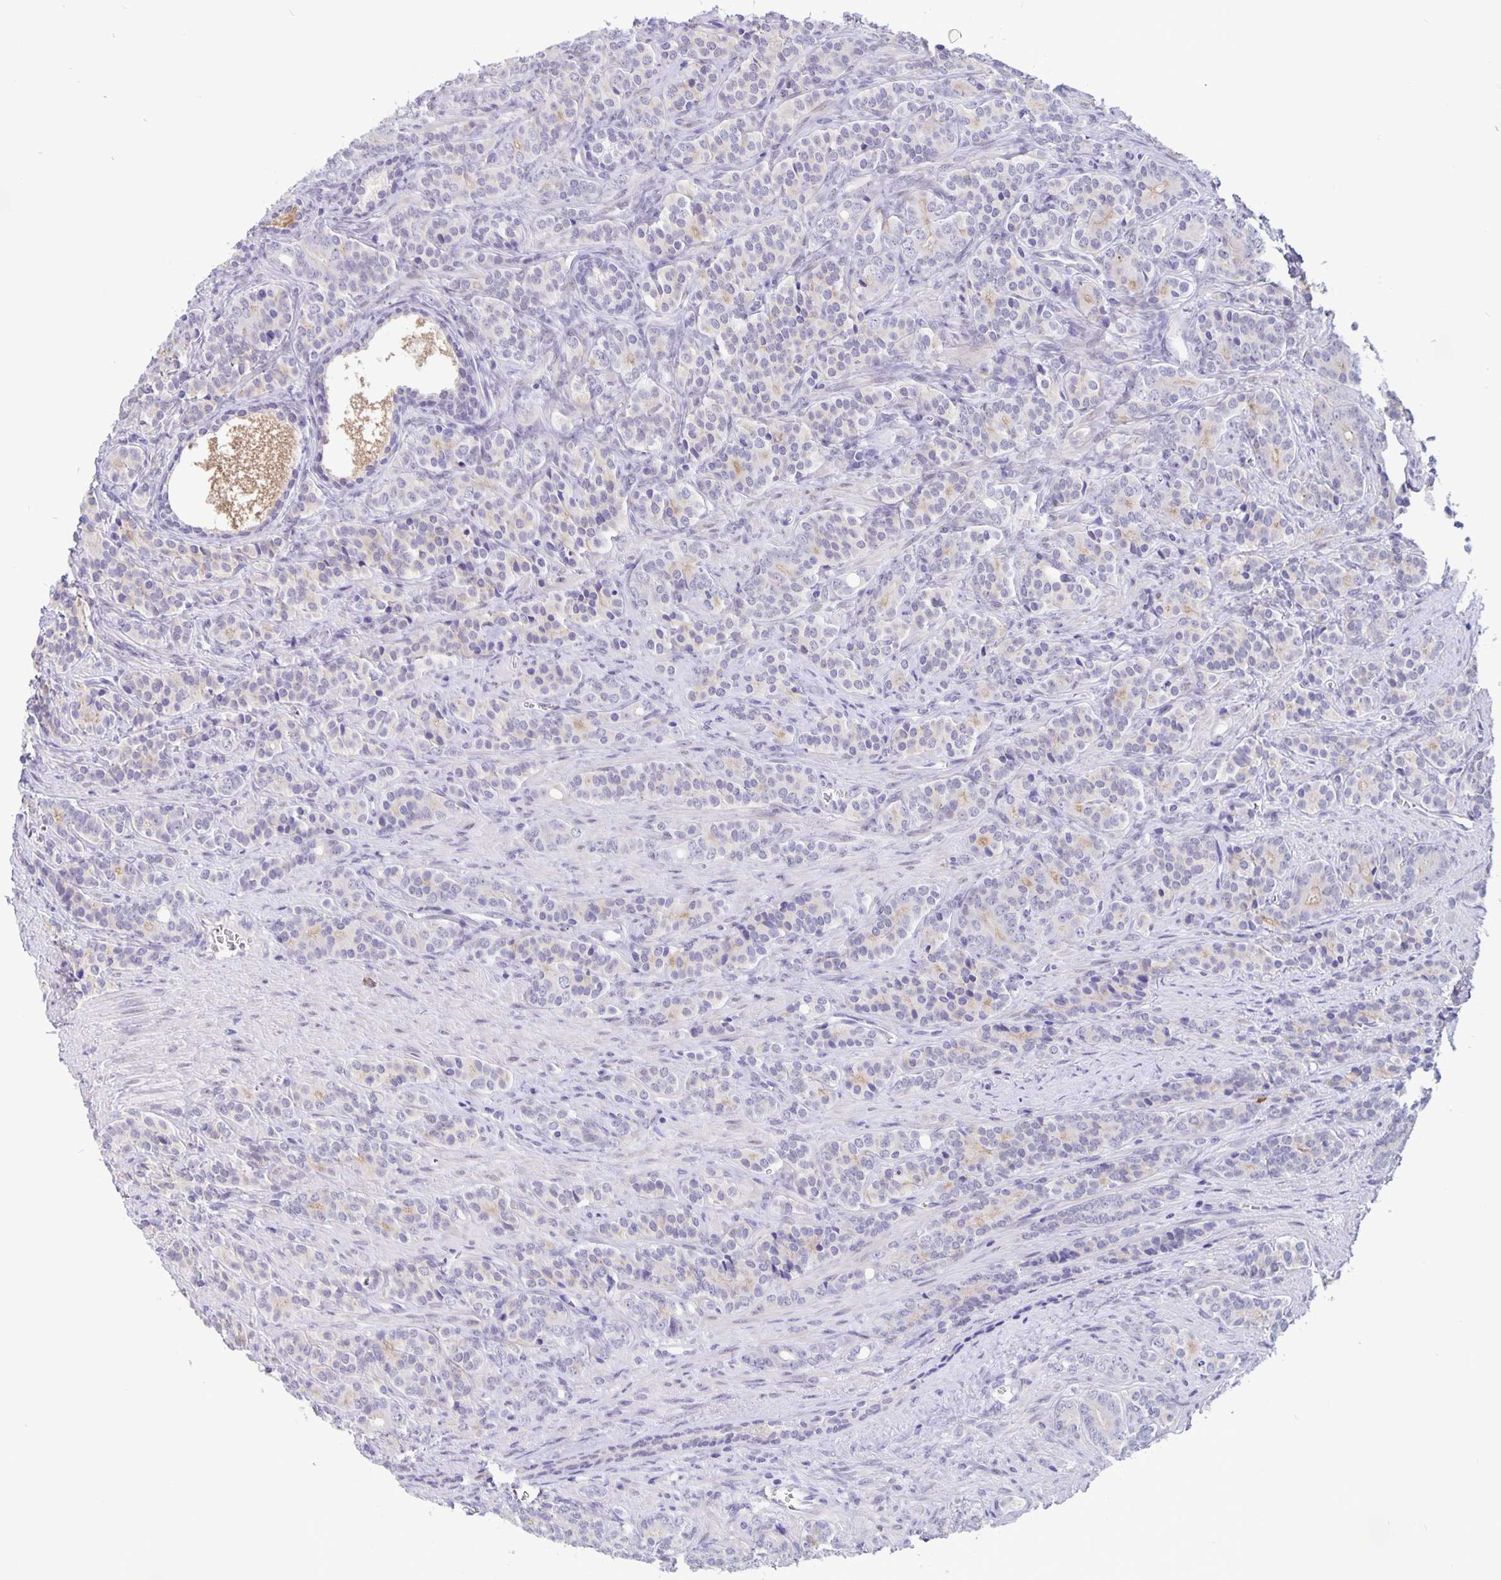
{"staining": {"intensity": "negative", "quantity": "none", "location": "none"}, "tissue": "prostate cancer", "cell_type": "Tumor cells", "image_type": "cancer", "snomed": [{"axis": "morphology", "description": "Adenocarcinoma, High grade"}, {"axis": "topography", "description": "Prostate"}], "caption": "Immunohistochemical staining of human prostate high-grade adenocarcinoma displays no significant expression in tumor cells.", "gene": "ERMN", "patient": {"sex": "male", "age": 84}}